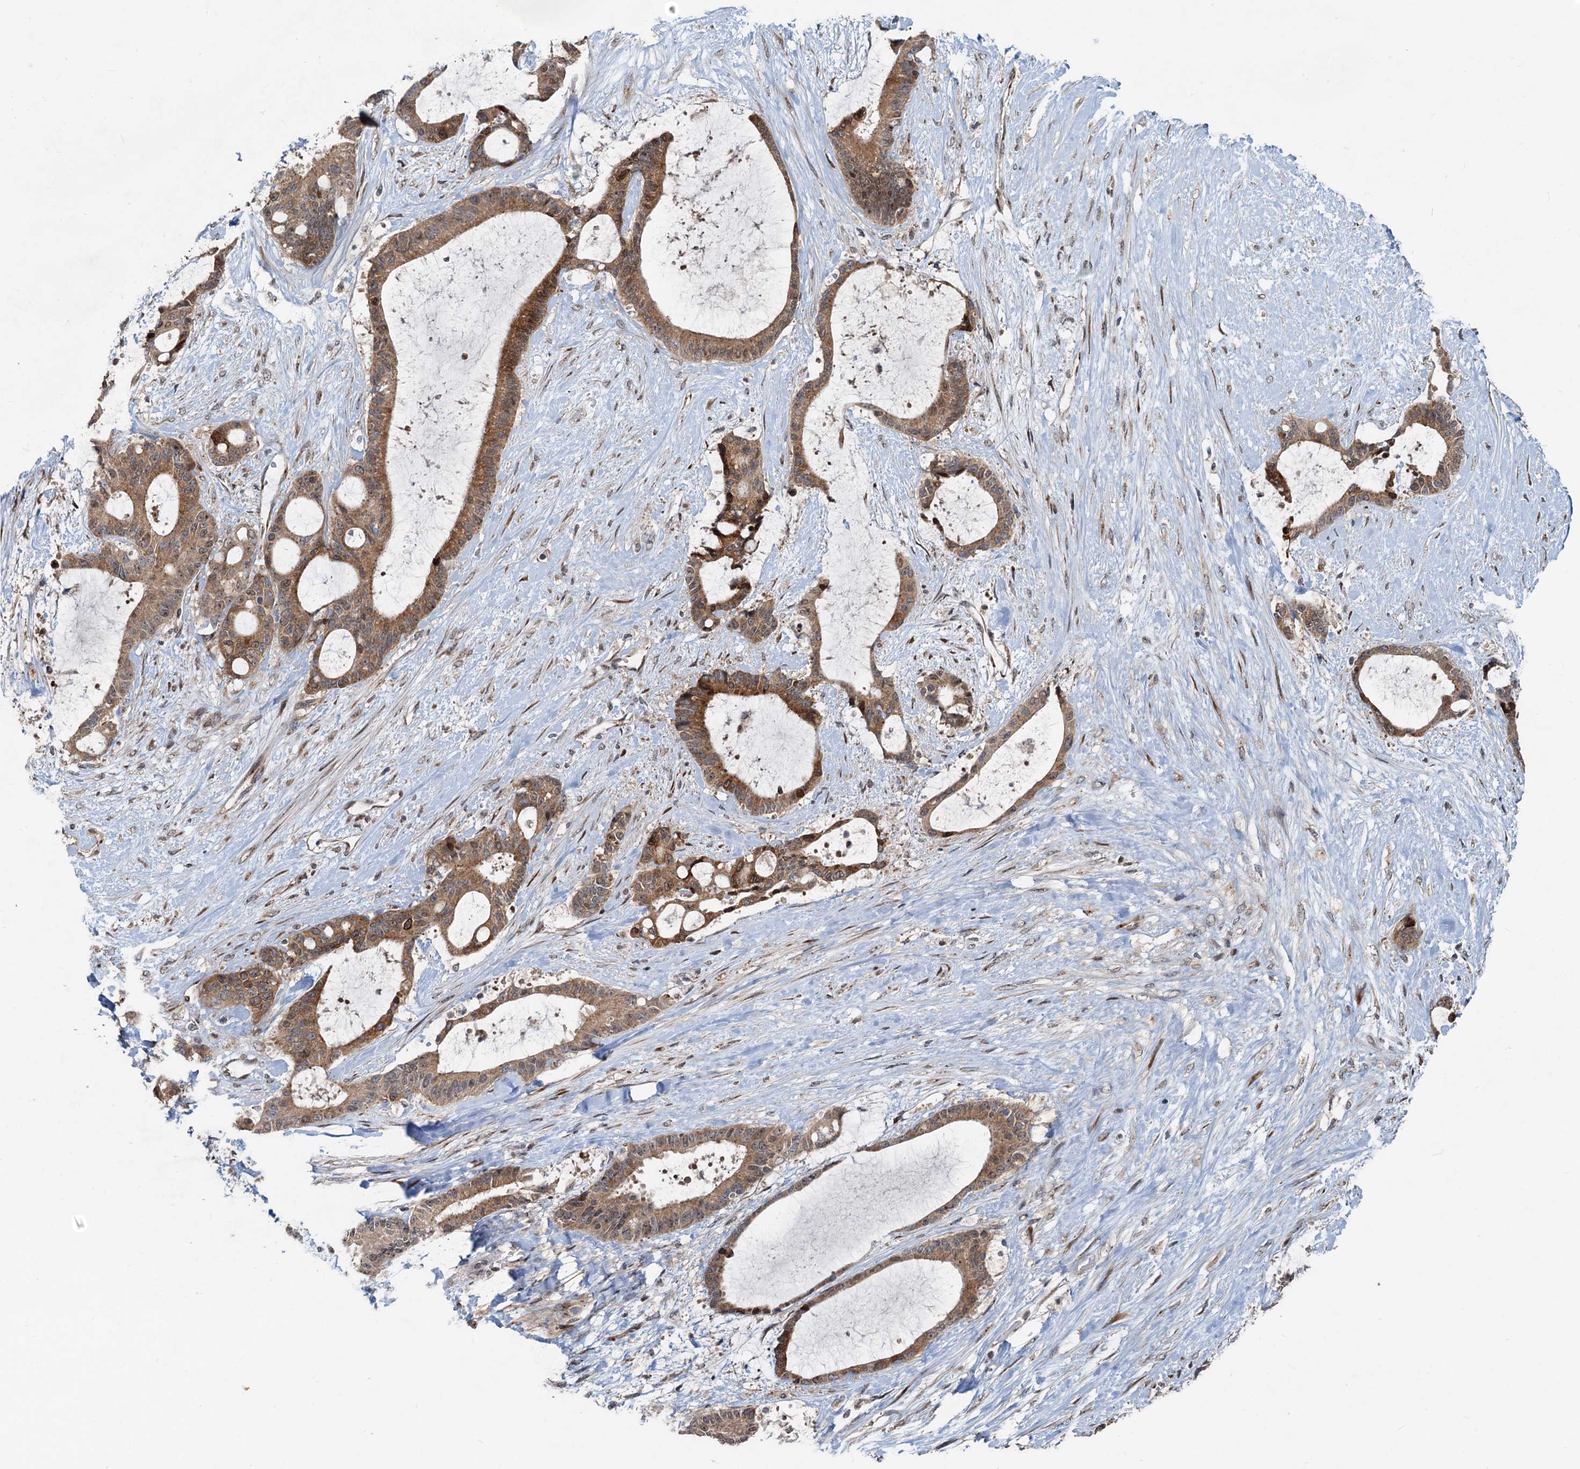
{"staining": {"intensity": "moderate", "quantity": ">75%", "location": "cytoplasmic/membranous"}, "tissue": "liver cancer", "cell_type": "Tumor cells", "image_type": "cancer", "snomed": [{"axis": "morphology", "description": "Normal tissue, NOS"}, {"axis": "morphology", "description": "Cholangiocarcinoma"}, {"axis": "topography", "description": "Liver"}, {"axis": "topography", "description": "Peripheral nerve tissue"}], "caption": "Moderate cytoplasmic/membranous protein staining is appreciated in about >75% of tumor cells in cholangiocarcinoma (liver).", "gene": "CEP68", "patient": {"sex": "female", "age": 73}}